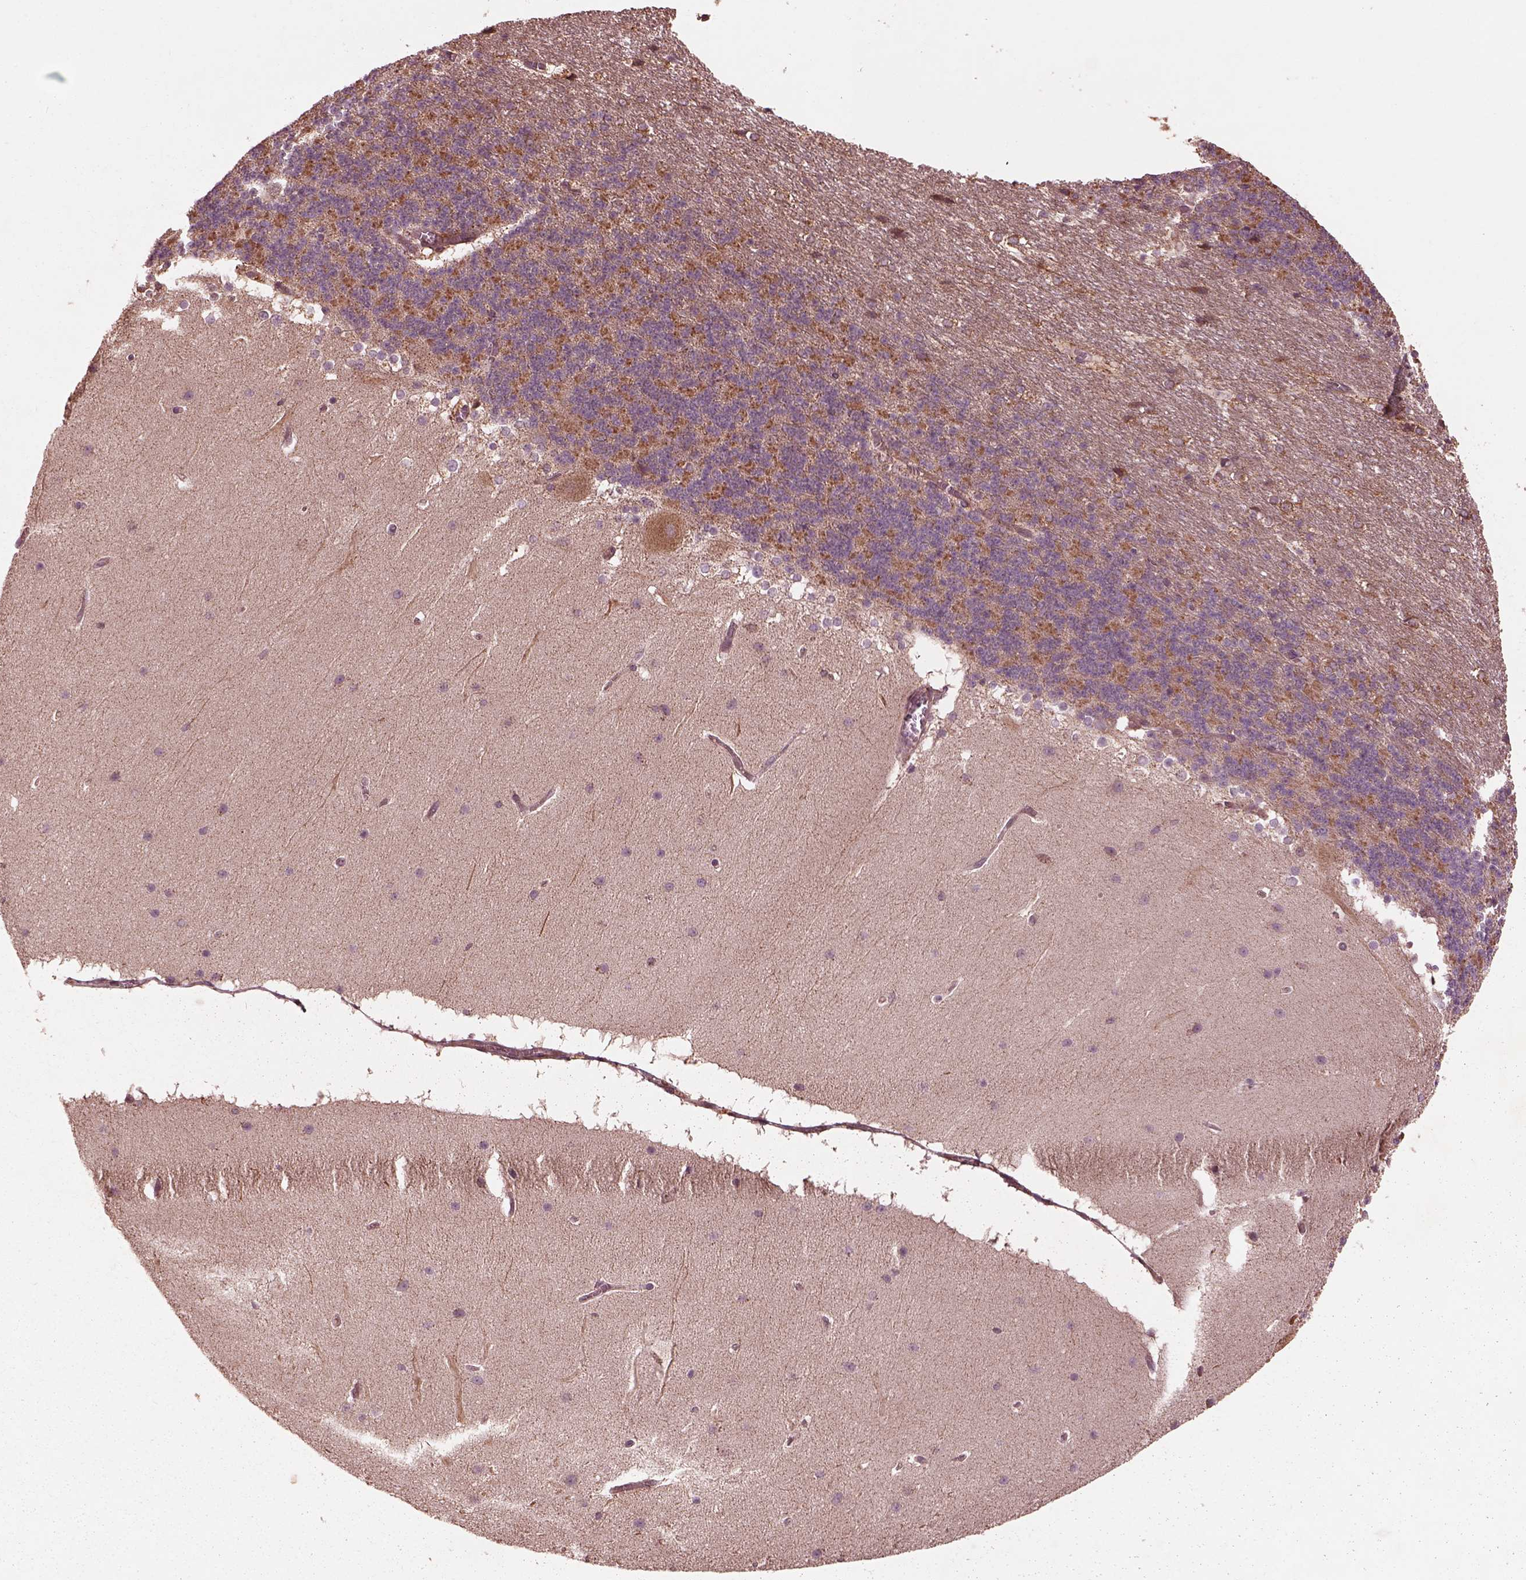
{"staining": {"intensity": "weak", "quantity": "25%-75%", "location": "cytoplasmic/membranous"}, "tissue": "cerebellum", "cell_type": "Cells in granular layer", "image_type": "normal", "snomed": [{"axis": "morphology", "description": "Normal tissue, NOS"}, {"axis": "topography", "description": "Cerebellum"}], "caption": "This image reveals IHC staining of benign human cerebellum, with low weak cytoplasmic/membranous positivity in about 25%-75% of cells in granular layer.", "gene": "PIK3R2", "patient": {"sex": "female", "age": 19}}